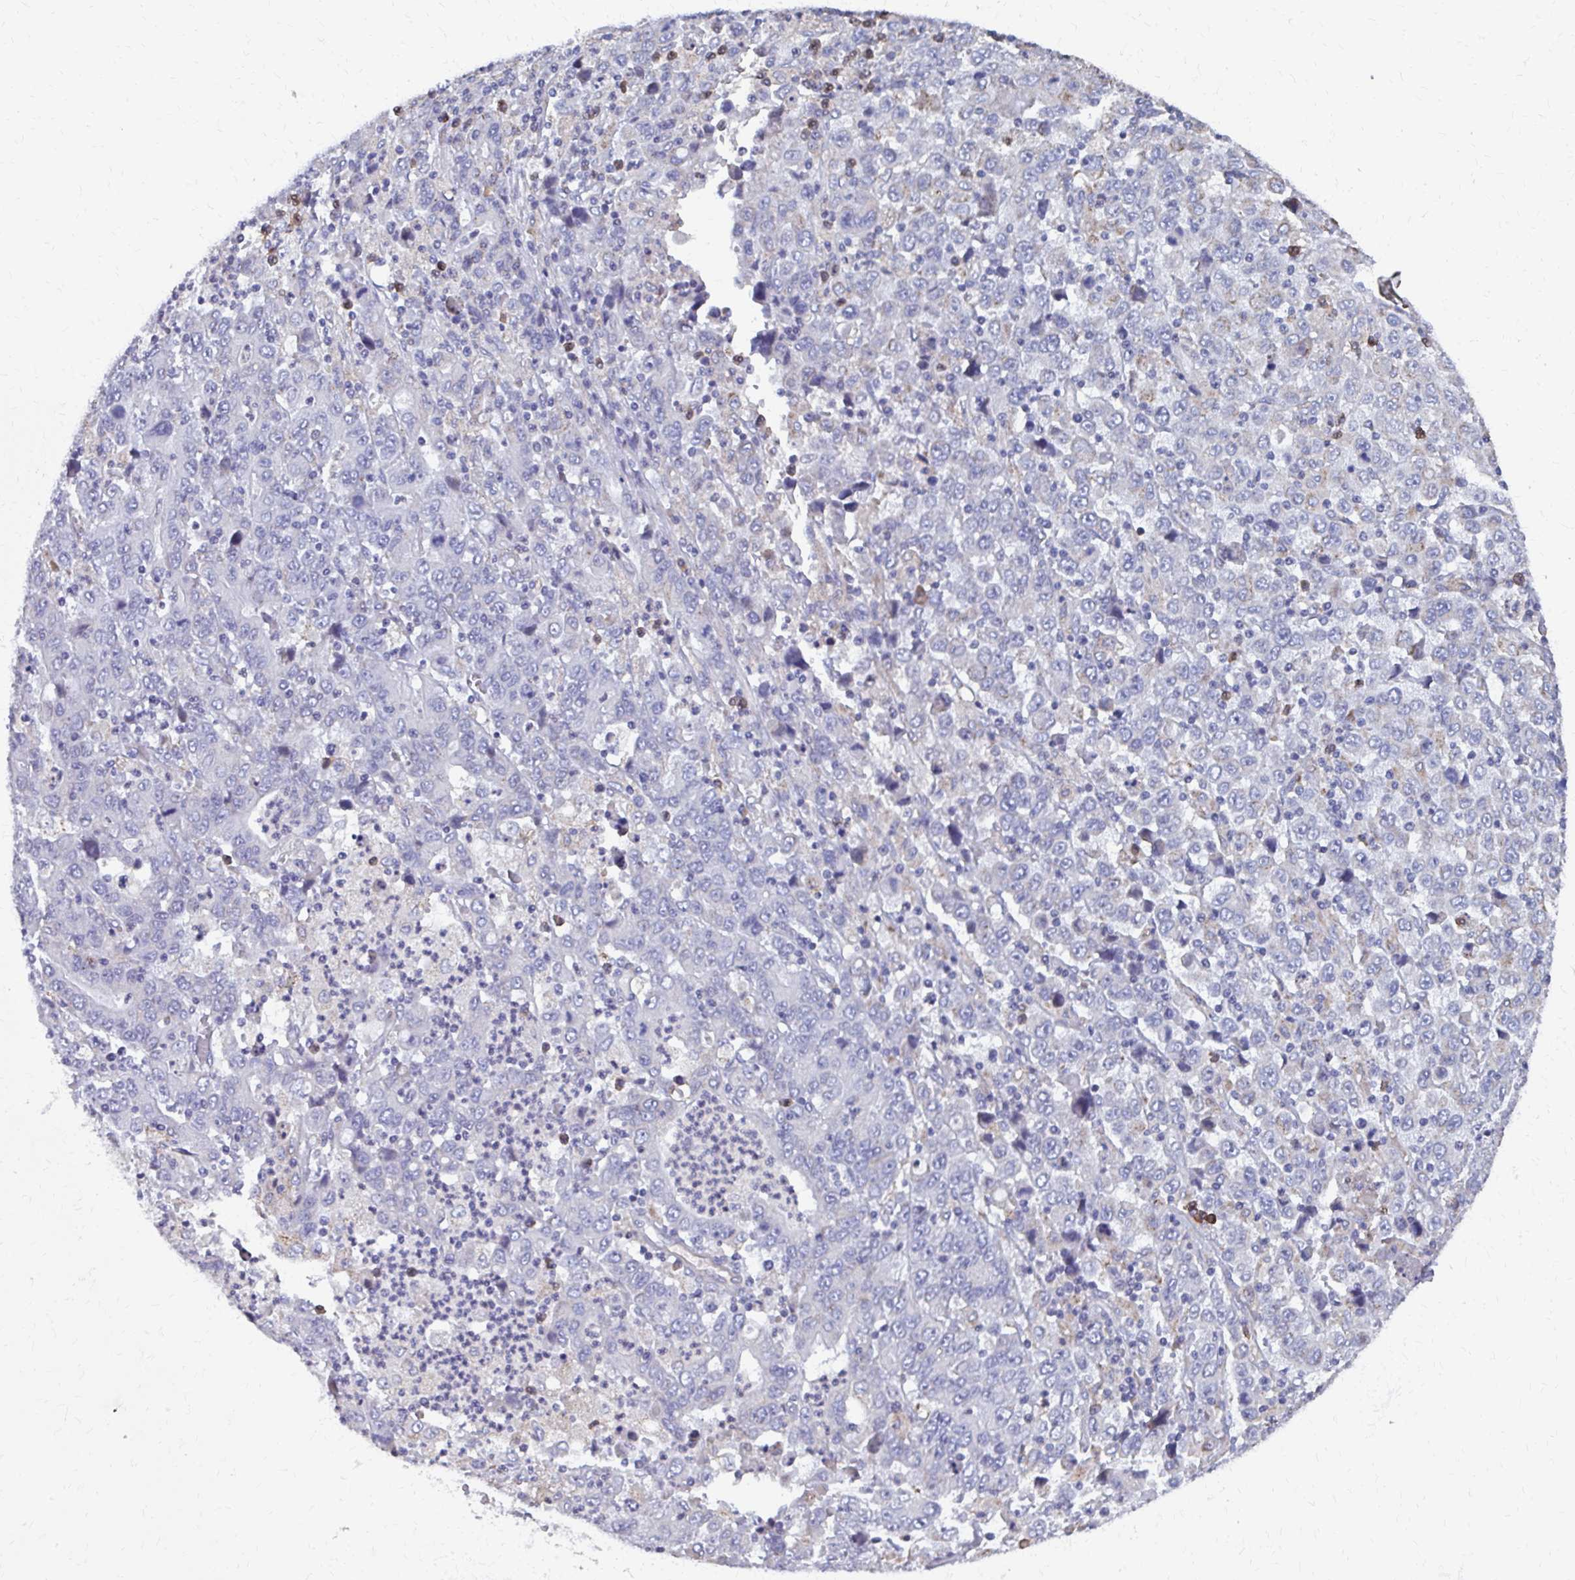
{"staining": {"intensity": "negative", "quantity": "none", "location": "none"}, "tissue": "stomach cancer", "cell_type": "Tumor cells", "image_type": "cancer", "snomed": [{"axis": "morphology", "description": "Adenocarcinoma, NOS"}, {"axis": "topography", "description": "Stomach, upper"}], "caption": "This is an IHC micrograph of human stomach adenocarcinoma. There is no positivity in tumor cells.", "gene": "FKBP2", "patient": {"sex": "male", "age": 69}}